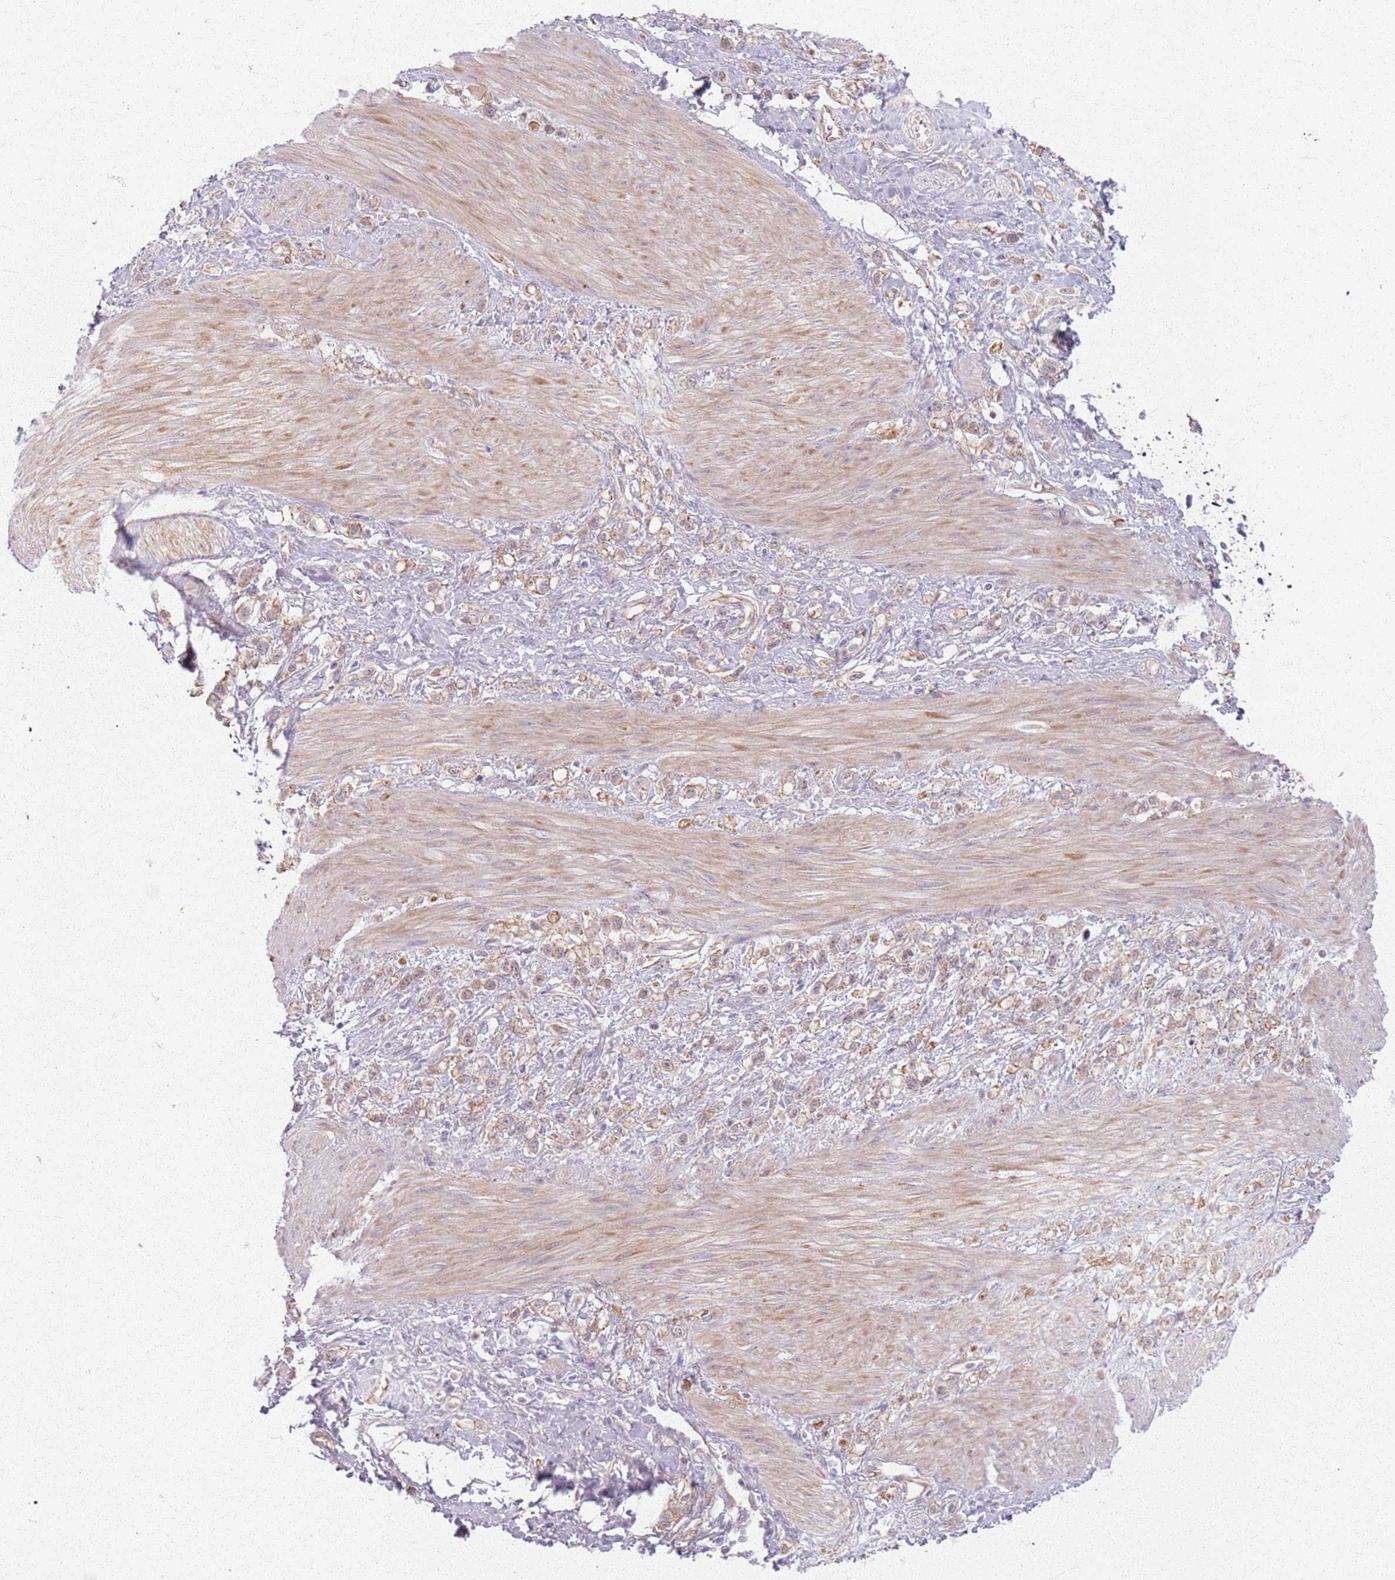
{"staining": {"intensity": "weak", "quantity": "25%-75%", "location": "cytoplasmic/membranous"}, "tissue": "stomach cancer", "cell_type": "Tumor cells", "image_type": "cancer", "snomed": [{"axis": "morphology", "description": "Adenocarcinoma, NOS"}, {"axis": "topography", "description": "Stomach"}], "caption": "Stomach adenocarcinoma stained with DAB (3,3'-diaminobenzidine) immunohistochemistry (IHC) exhibits low levels of weak cytoplasmic/membranous staining in approximately 25%-75% of tumor cells. Nuclei are stained in blue.", "gene": "KCNA5", "patient": {"sex": "female", "age": 65}}